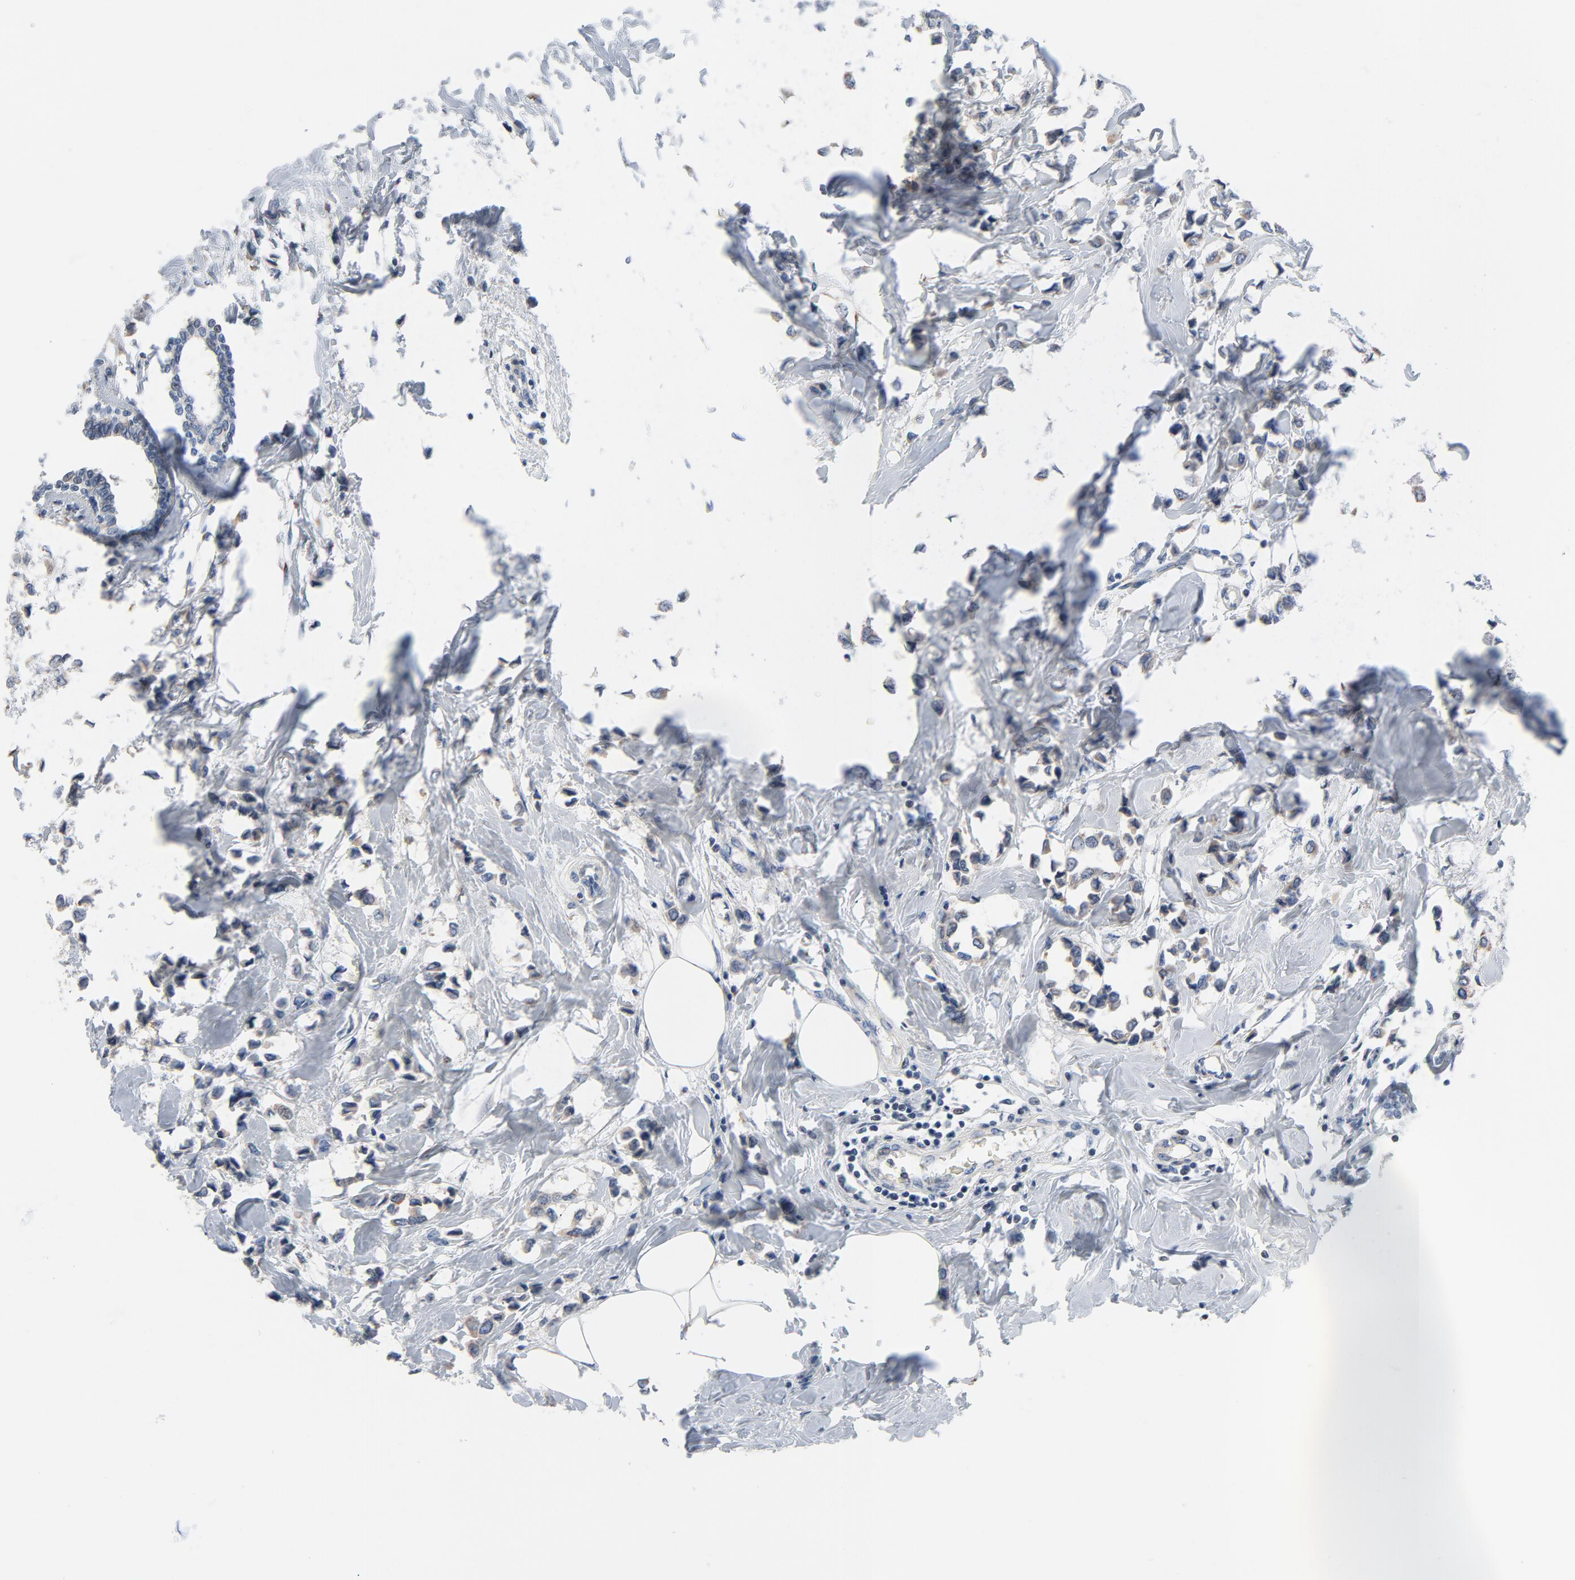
{"staining": {"intensity": "weak", "quantity": "25%-75%", "location": "cytoplasmic/membranous"}, "tissue": "breast cancer", "cell_type": "Tumor cells", "image_type": "cancer", "snomed": [{"axis": "morphology", "description": "Lobular carcinoma"}, {"axis": "topography", "description": "Breast"}], "caption": "A micrograph of breast cancer (lobular carcinoma) stained for a protein exhibits weak cytoplasmic/membranous brown staining in tumor cells. (brown staining indicates protein expression, while blue staining denotes nuclei).", "gene": "YIPF6", "patient": {"sex": "female", "age": 51}}